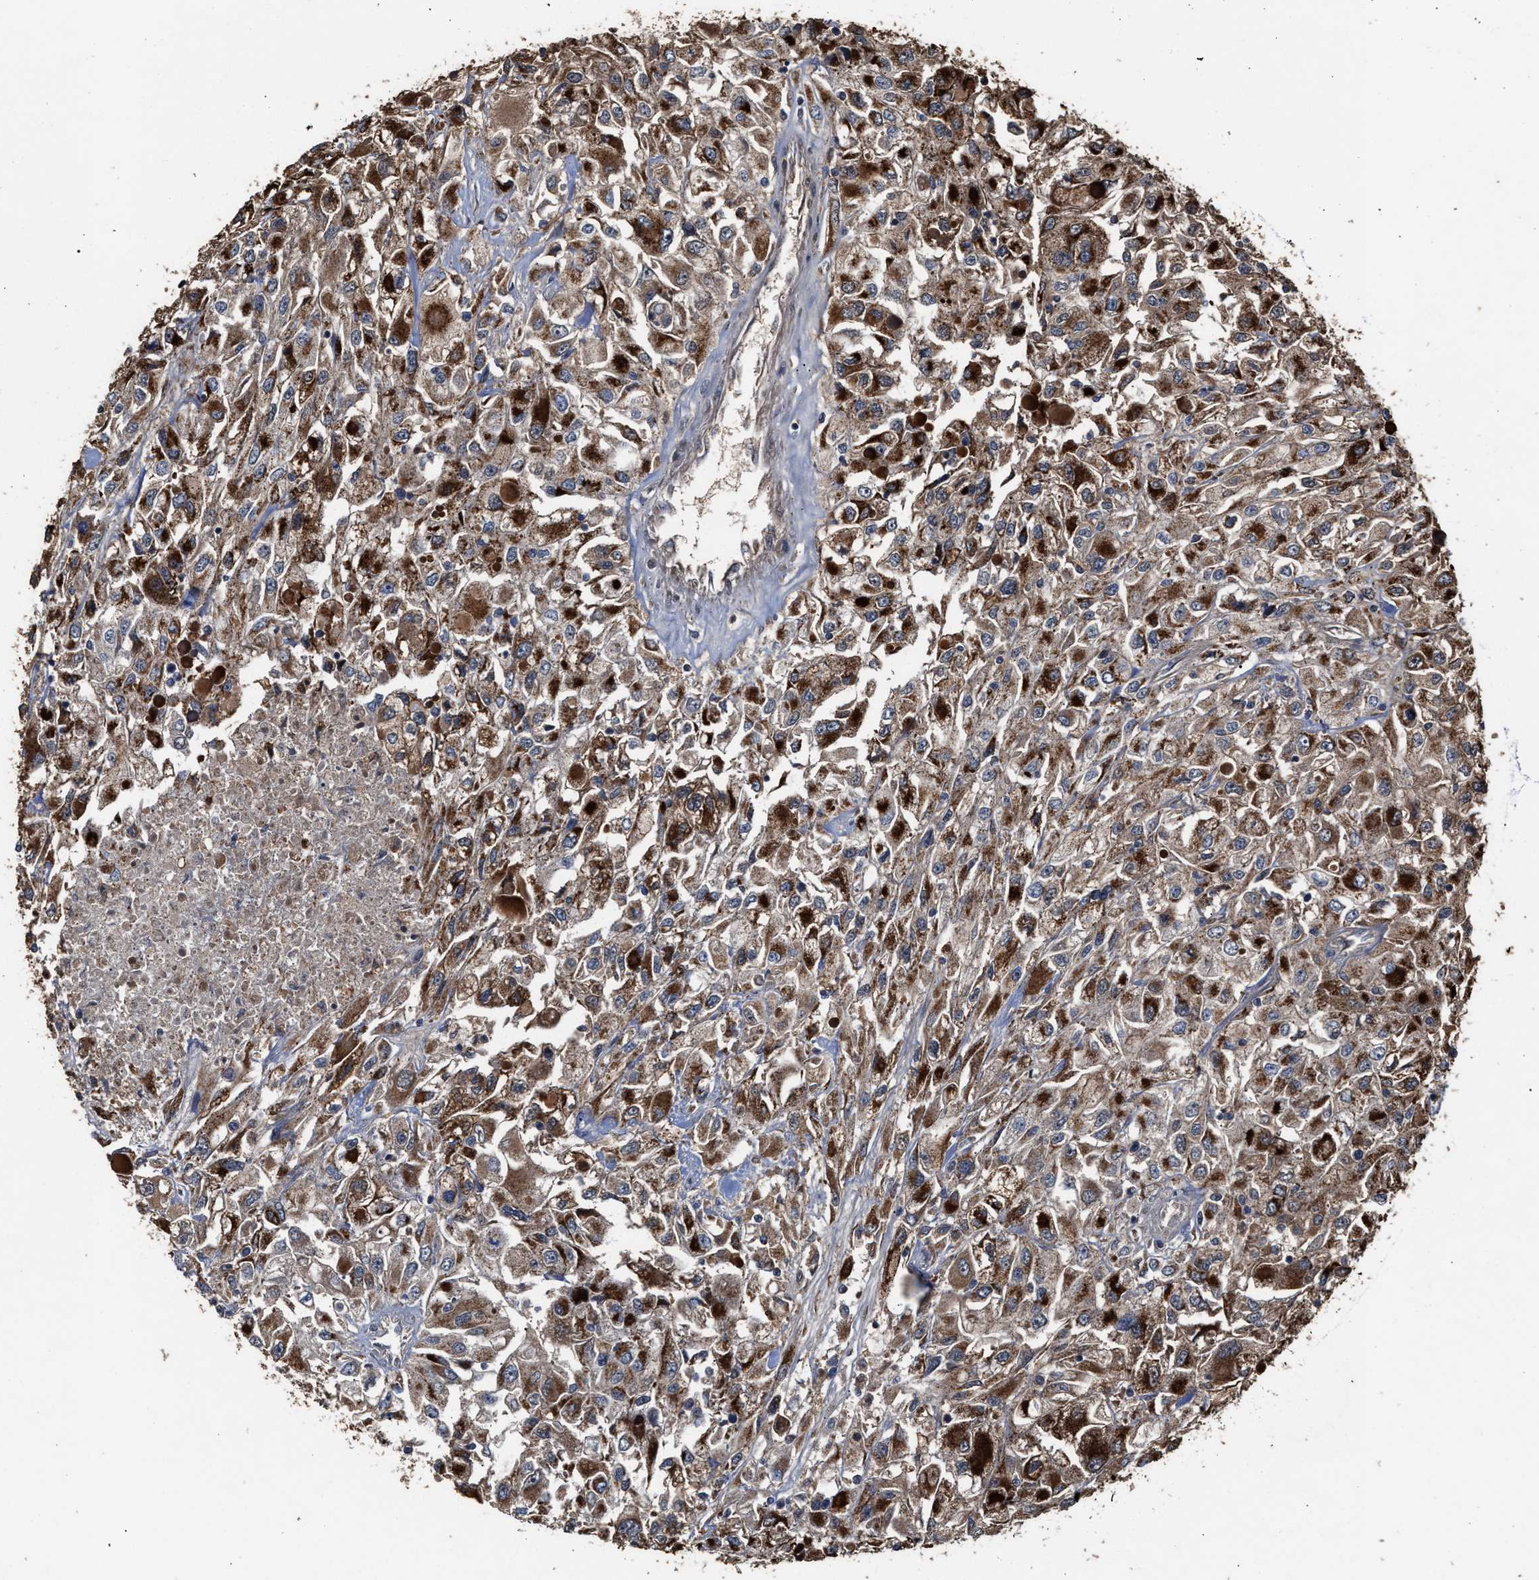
{"staining": {"intensity": "moderate", "quantity": ">75%", "location": "cytoplasmic/membranous"}, "tissue": "renal cancer", "cell_type": "Tumor cells", "image_type": "cancer", "snomed": [{"axis": "morphology", "description": "Adenocarcinoma, NOS"}, {"axis": "topography", "description": "Kidney"}], "caption": "Renal cancer stained with DAB (3,3'-diaminobenzidine) IHC reveals medium levels of moderate cytoplasmic/membranous expression in about >75% of tumor cells.", "gene": "ZNHIT6", "patient": {"sex": "female", "age": 52}}